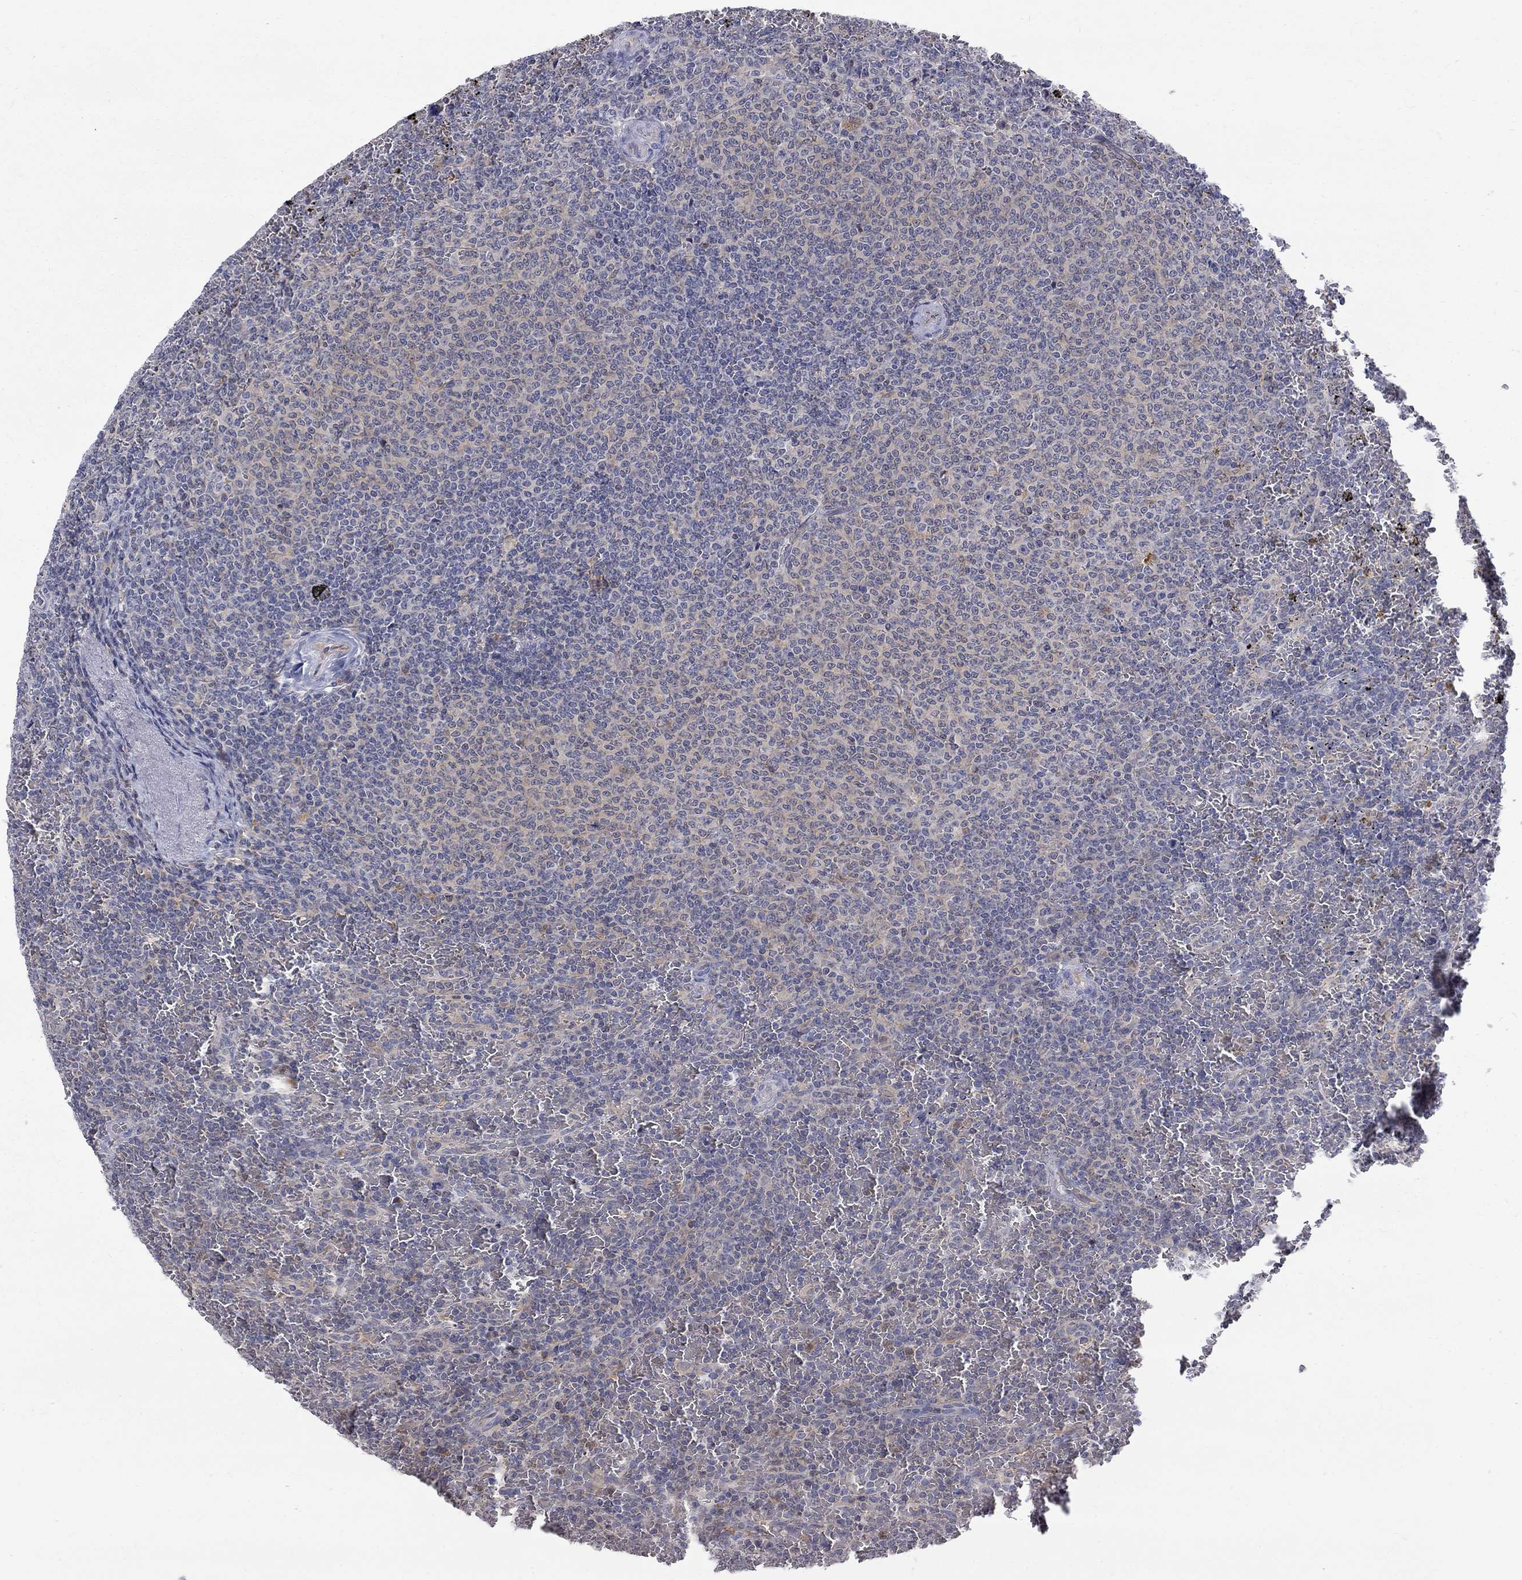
{"staining": {"intensity": "negative", "quantity": "none", "location": "none"}, "tissue": "lymphoma", "cell_type": "Tumor cells", "image_type": "cancer", "snomed": [{"axis": "morphology", "description": "Malignant lymphoma, non-Hodgkin's type, Low grade"}, {"axis": "topography", "description": "Spleen"}], "caption": "Tumor cells are negative for protein expression in human lymphoma.", "gene": "HKDC1", "patient": {"sex": "female", "age": 77}}